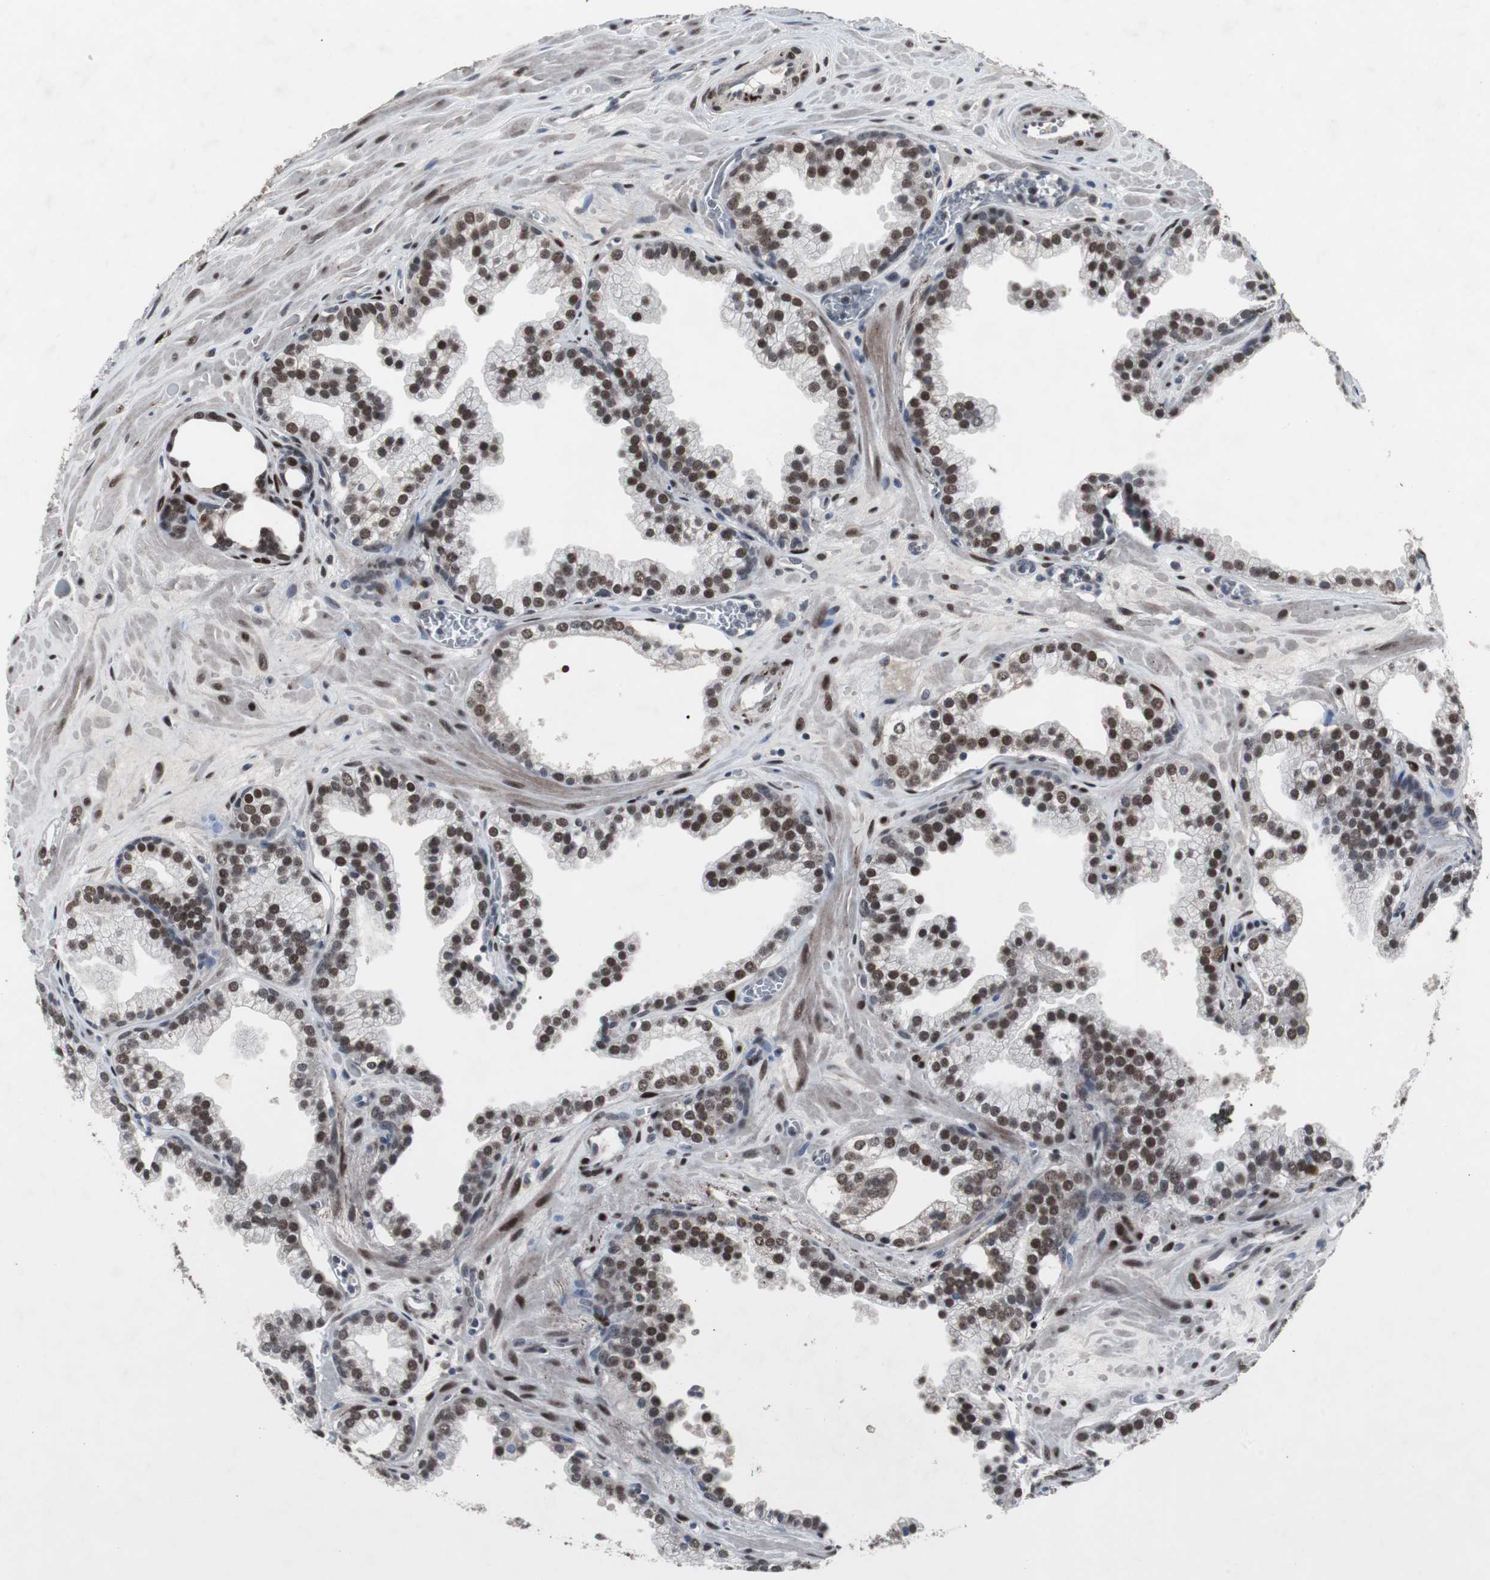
{"staining": {"intensity": "strong", "quantity": ">75%", "location": "nuclear"}, "tissue": "prostate cancer", "cell_type": "Tumor cells", "image_type": "cancer", "snomed": [{"axis": "morphology", "description": "Adenocarcinoma, Low grade"}, {"axis": "topography", "description": "Prostate"}], "caption": "Immunohistochemistry photomicrograph of neoplastic tissue: prostate low-grade adenocarcinoma stained using IHC shows high levels of strong protein expression localized specifically in the nuclear of tumor cells, appearing as a nuclear brown color.", "gene": "FOXP4", "patient": {"sex": "male", "age": 57}}